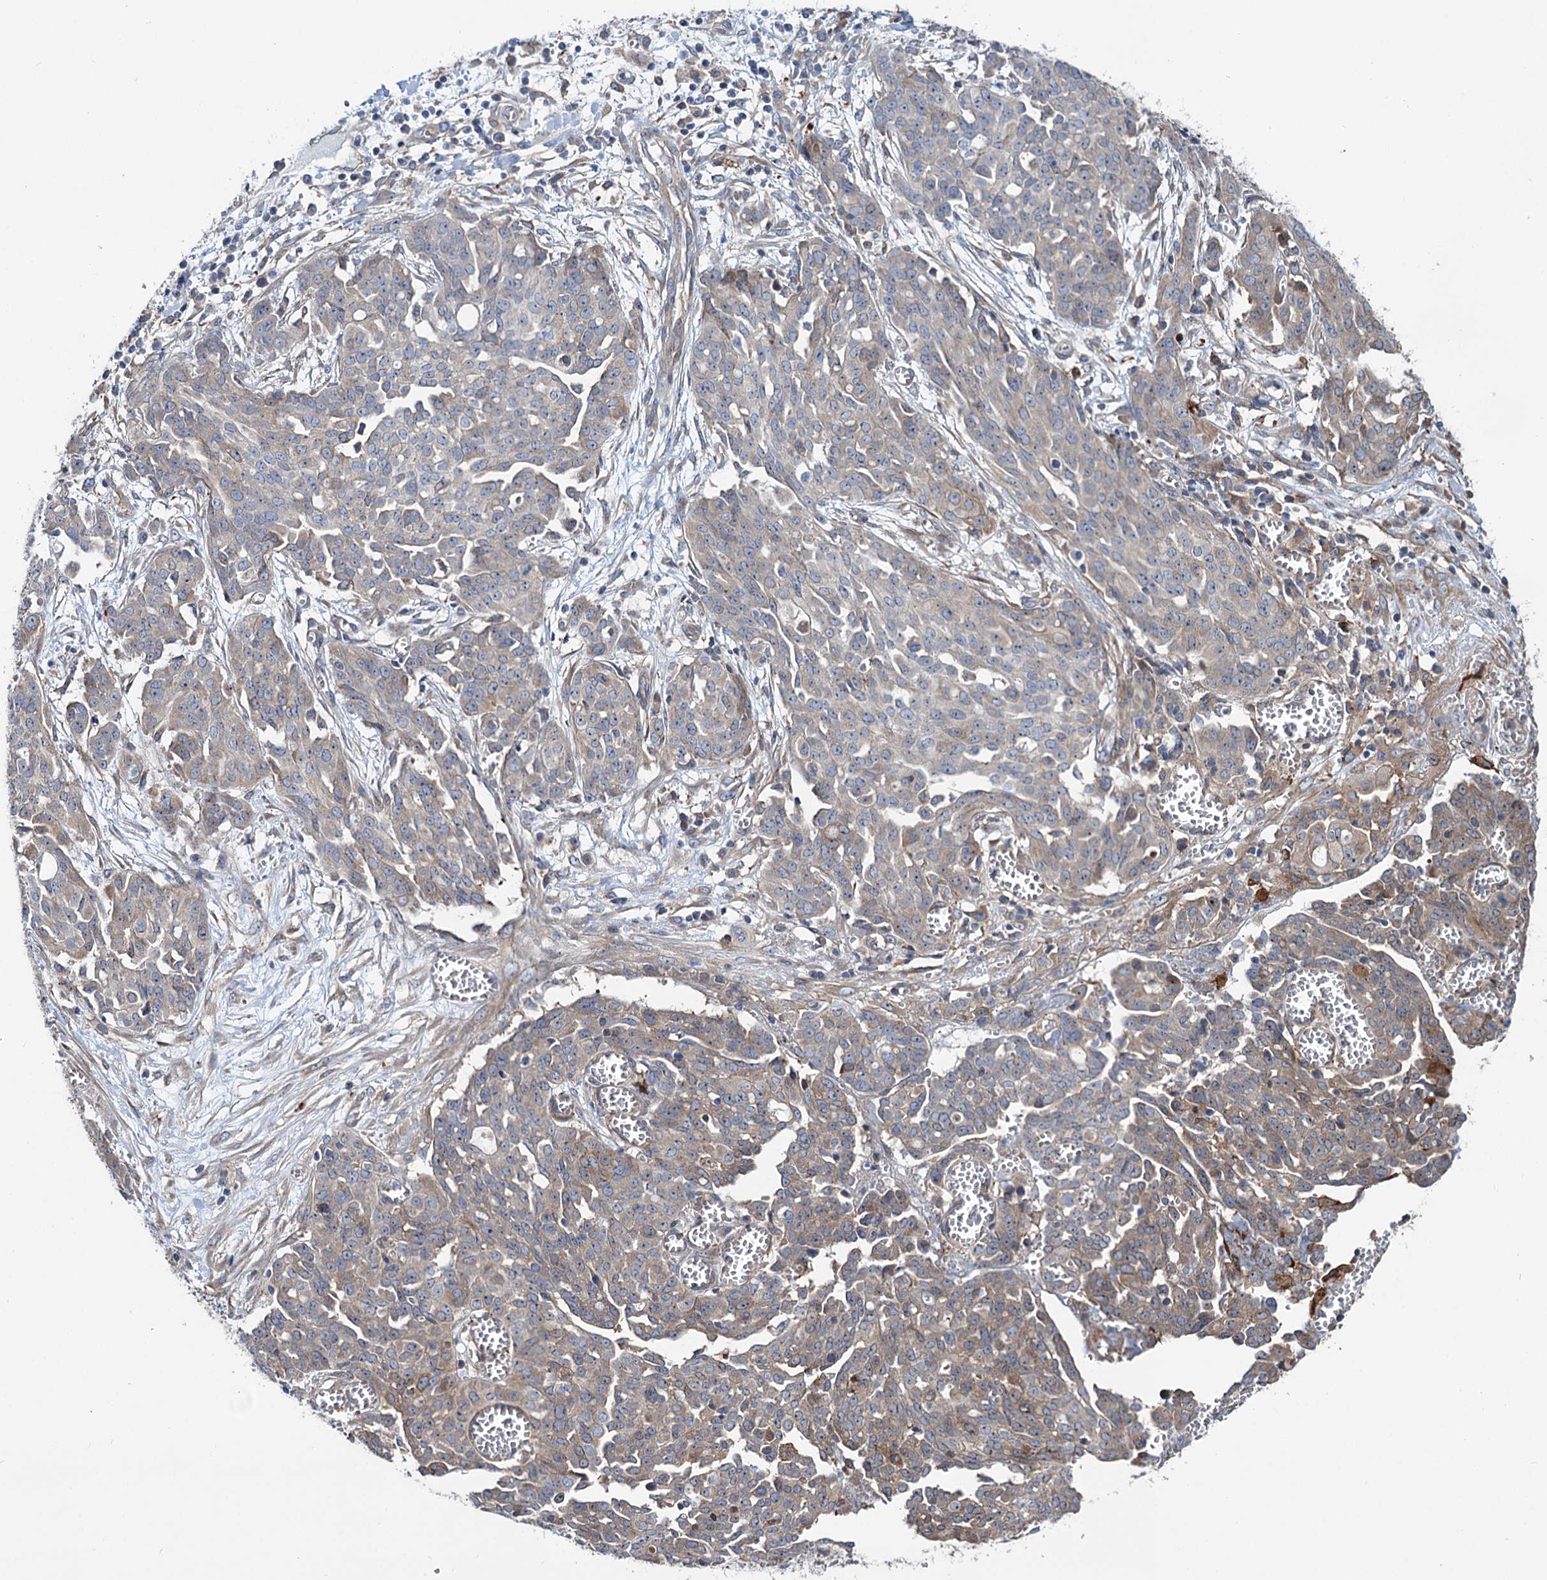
{"staining": {"intensity": "weak", "quantity": "25%-75%", "location": "cytoplasmic/membranous"}, "tissue": "ovarian cancer", "cell_type": "Tumor cells", "image_type": "cancer", "snomed": [{"axis": "morphology", "description": "Cystadenocarcinoma, serous, NOS"}, {"axis": "topography", "description": "Soft tissue"}, {"axis": "topography", "description": "Ovary"}], "caption": "The image exhibits immunohistochemical staining of ovarian serous cystadenocarcinoma. There is weak cytoplasmic/membranous expression is present in approximately 25%-75% of tumor cells.", "gene": "PTDSS2", "patient": {"sex": "female", "age": 57}}